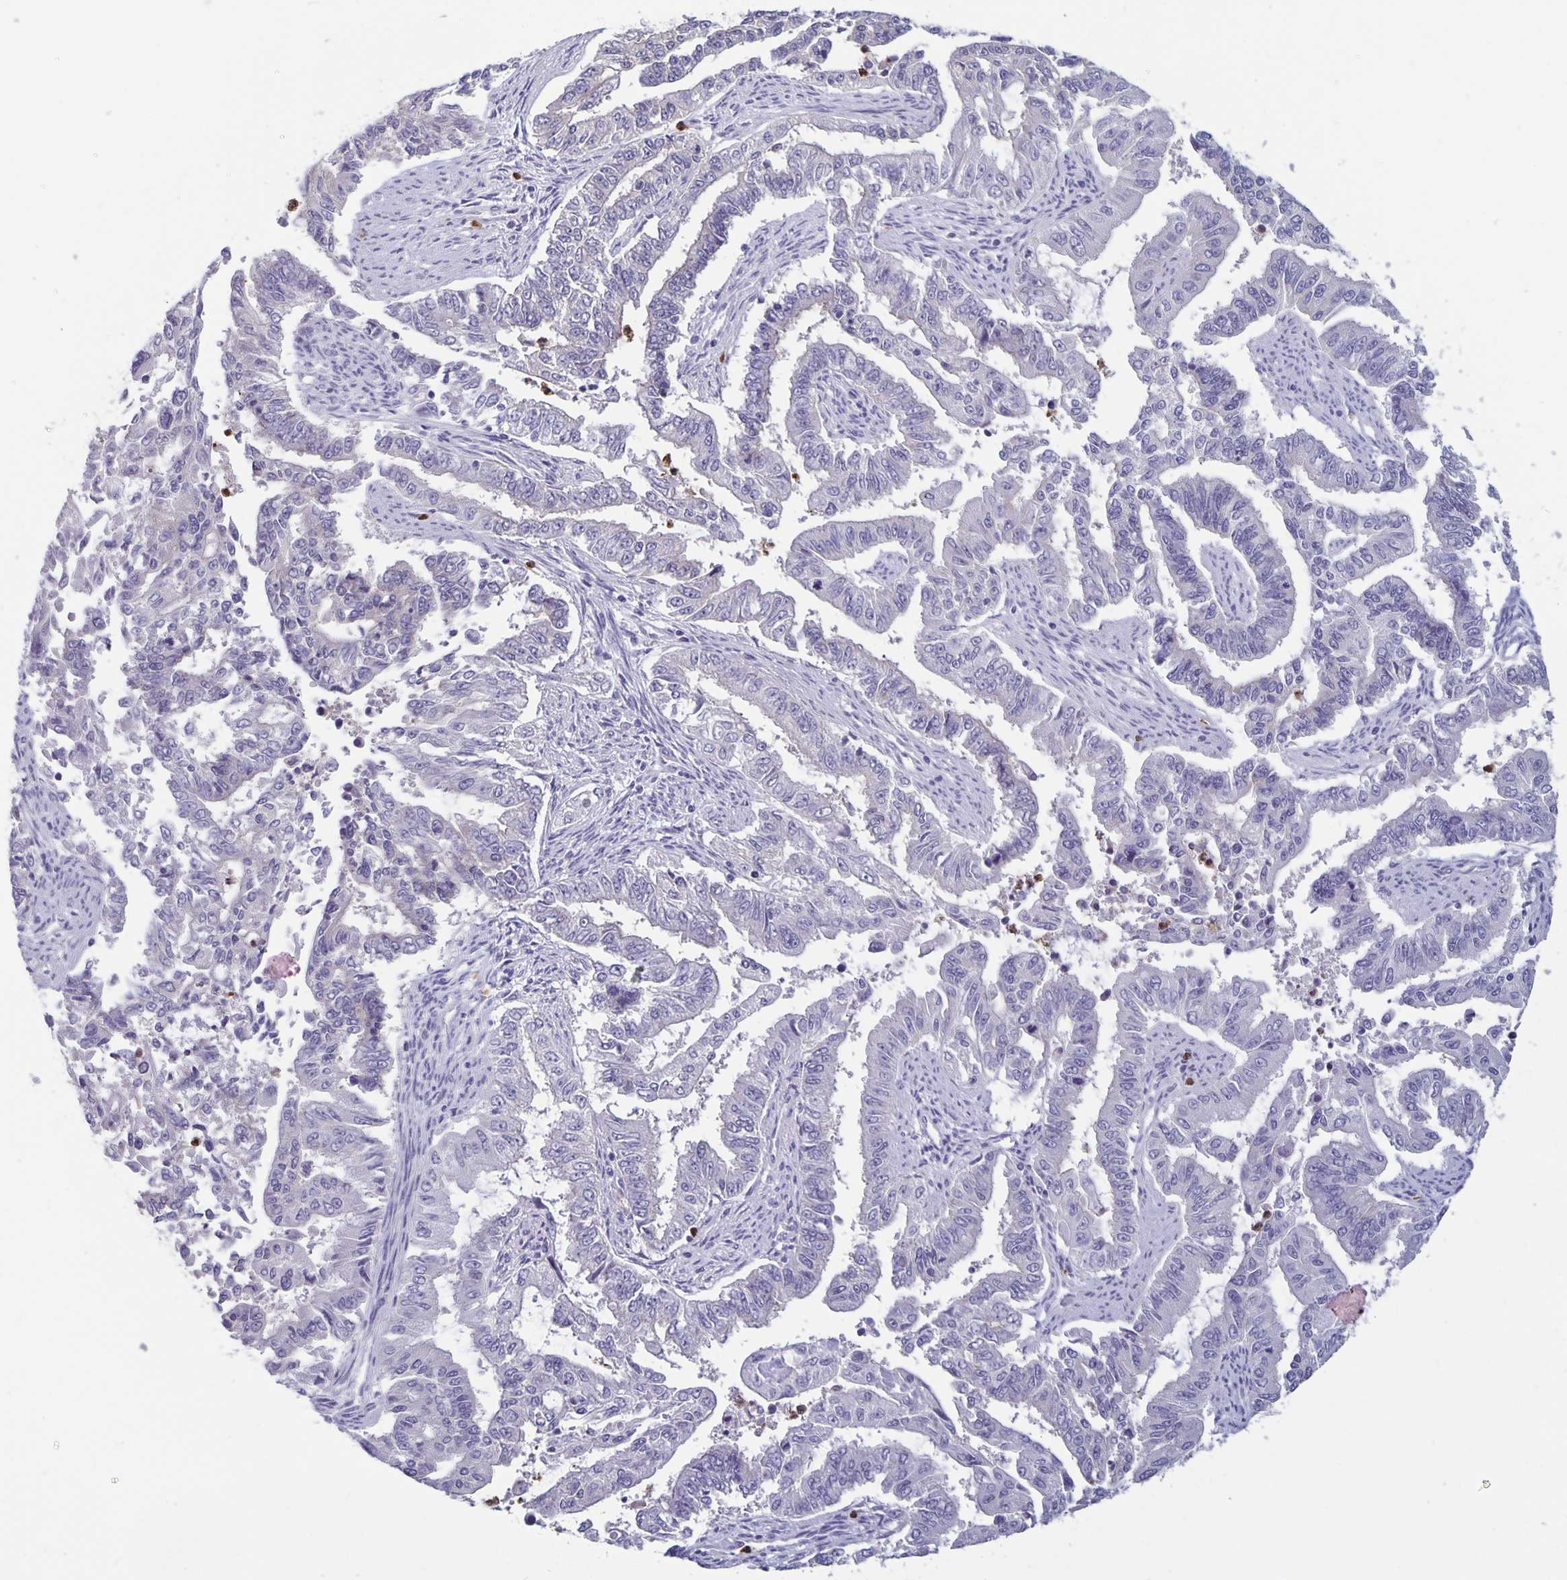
{"staining": {"intensity": "negative", "quantity": "none", "location": "none"}, "tissue": "endometrial cancer", "cell_type": "Tumor cells", "image_type": "cancer", "snomed": [{"axis": "morphology", "description": "Adenocarcinoma, NOS"}, {"axis": "topography", "description": "Uterus"}], "caption": "Immunohistochemistry (IHC) micrograph of neoplastic tissue: endometrial cancer stained with DAB (3,3'-diaminobenzidine) reveals no significant protein expression in tumor cells.", "gene": "PLCB3", "patient": {"sex": "female", "age": 59}}